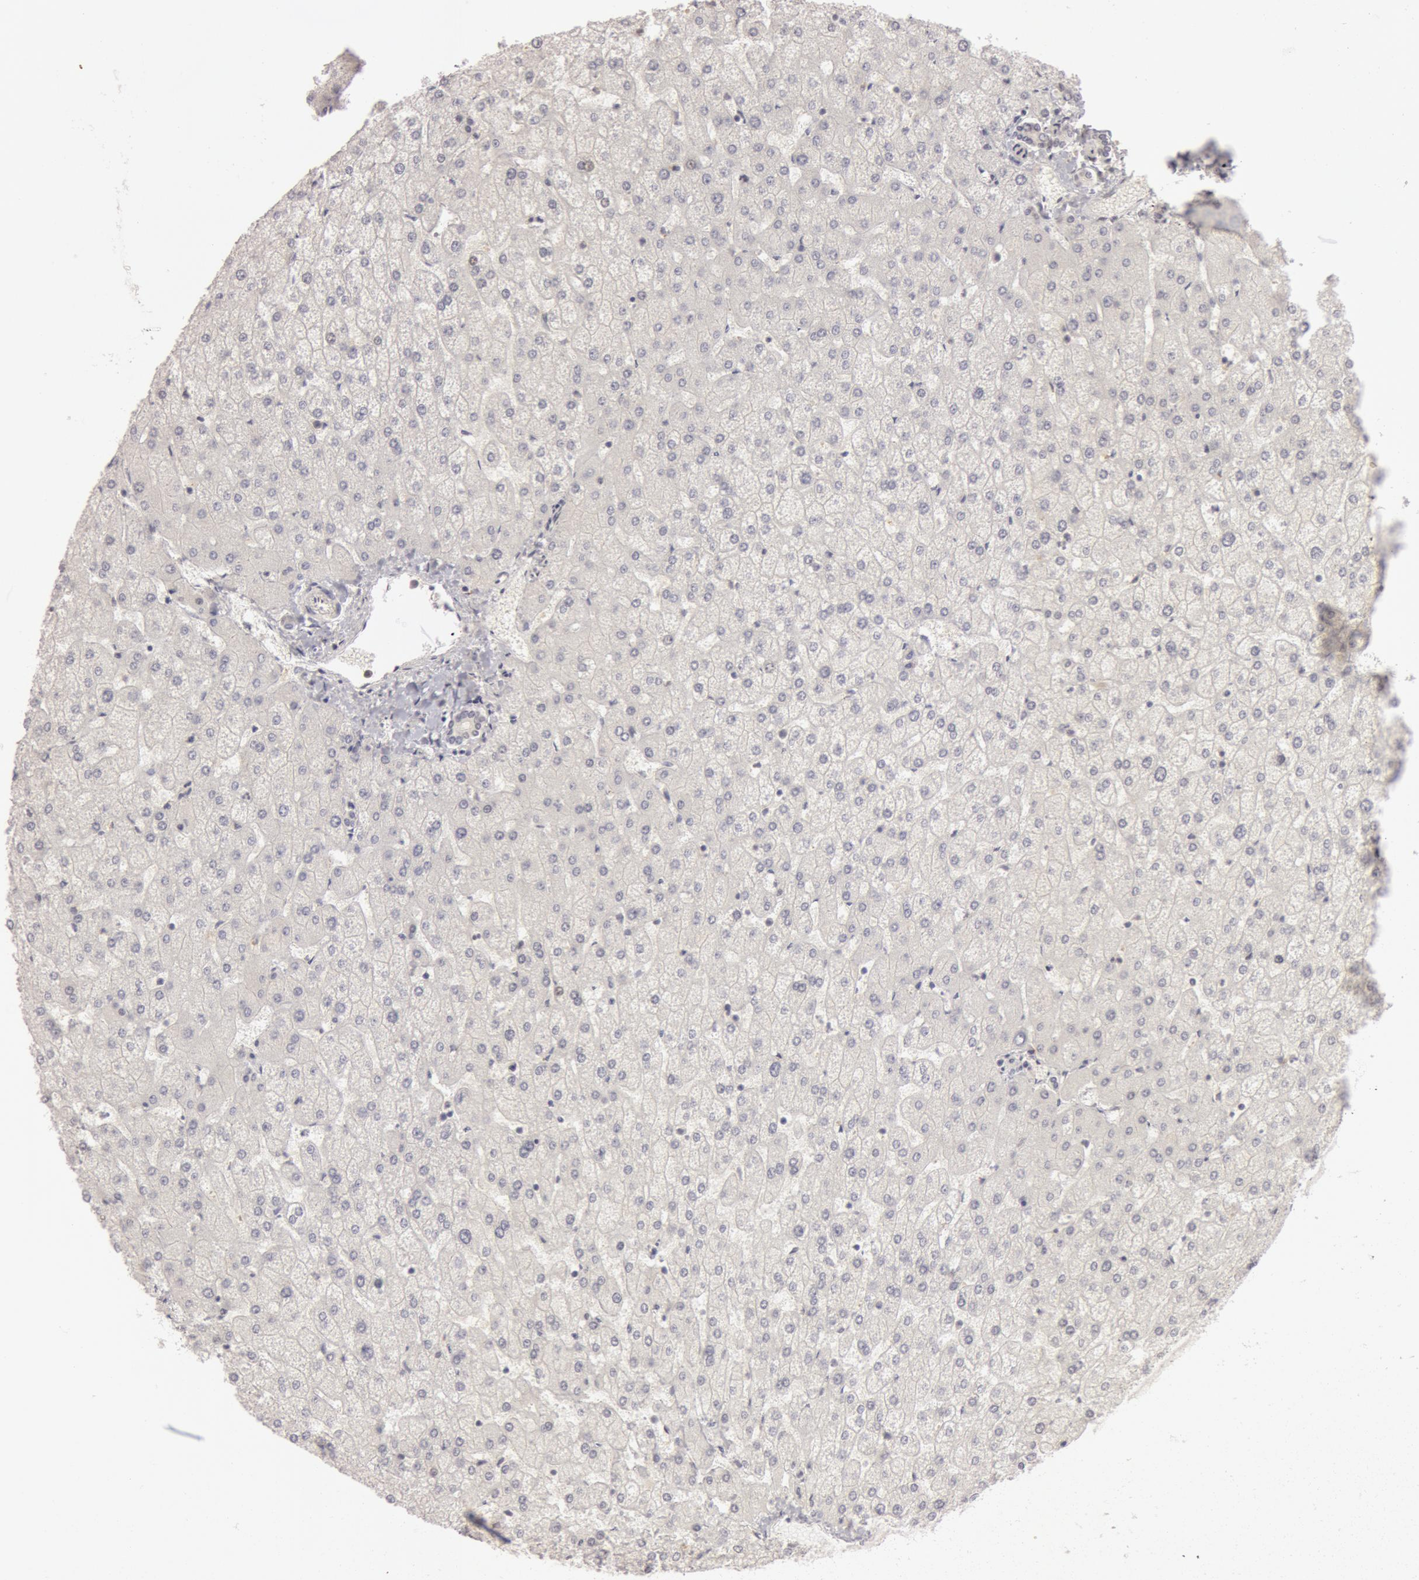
{"staining": {"intensity": "negative", "quantity": "none", "location": "none"}, "tissue": "liver", "cell_type": "Cholangiocytes", "image_type": "normal", "snomed": [{"axis": "morphology", "description": "Normal tissue, NOS"}, {"axis": "topography", "description": "Liver"}], "caption": "A photomicrograph of human liver is negative for staining in cholangiocytes. Brightfield microscopy of immunohistochemistry stained with DAB (brown) and hematoxylin (blue), captured at high magnification.", "gene": "OASL", "patient": {"sex": "female", "age": 32}}